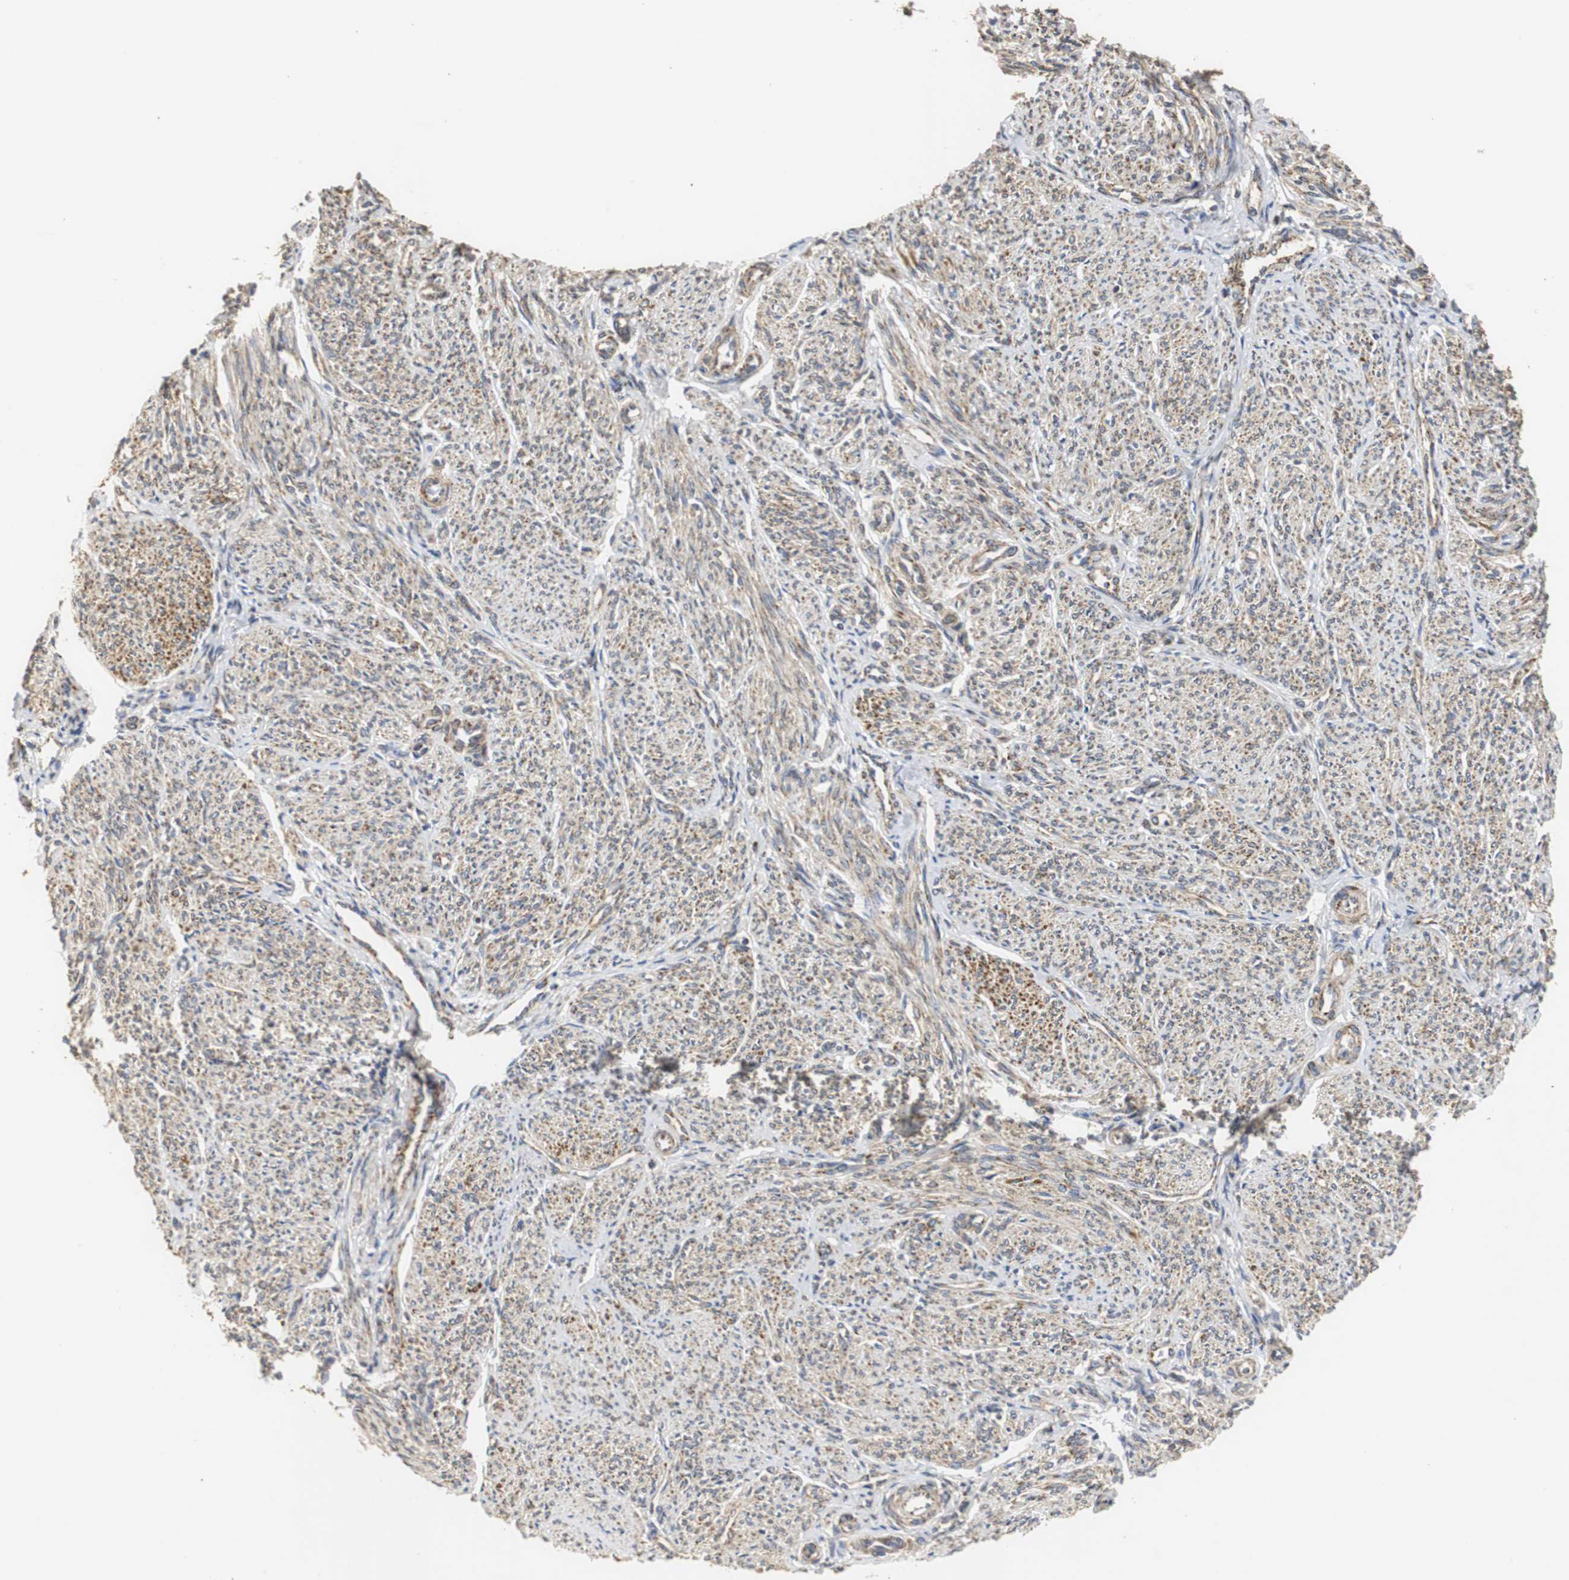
{"staining": {"intensity": "moderate", "quantity": ">75%", "location": "cytoplasmic/membranous"}, "tissue": "smooth muscle", "cell_type": "Smooth muscle cells", "image_type": "normal", "snomed": [{"axis": "morphology", "description": "Normal tissue, NOS"}, {"axis": "topography", "description": "Smooth muscle"}], "caption": "Moderate cytoplasmic/membranous staining for a protein is identified in about >75% of smooth muscle cells of normal smooth muscle using immunohistochemistry (IHC).", "gene": "HSD17B10", "patient": {"sex": "female", "age": 65}}